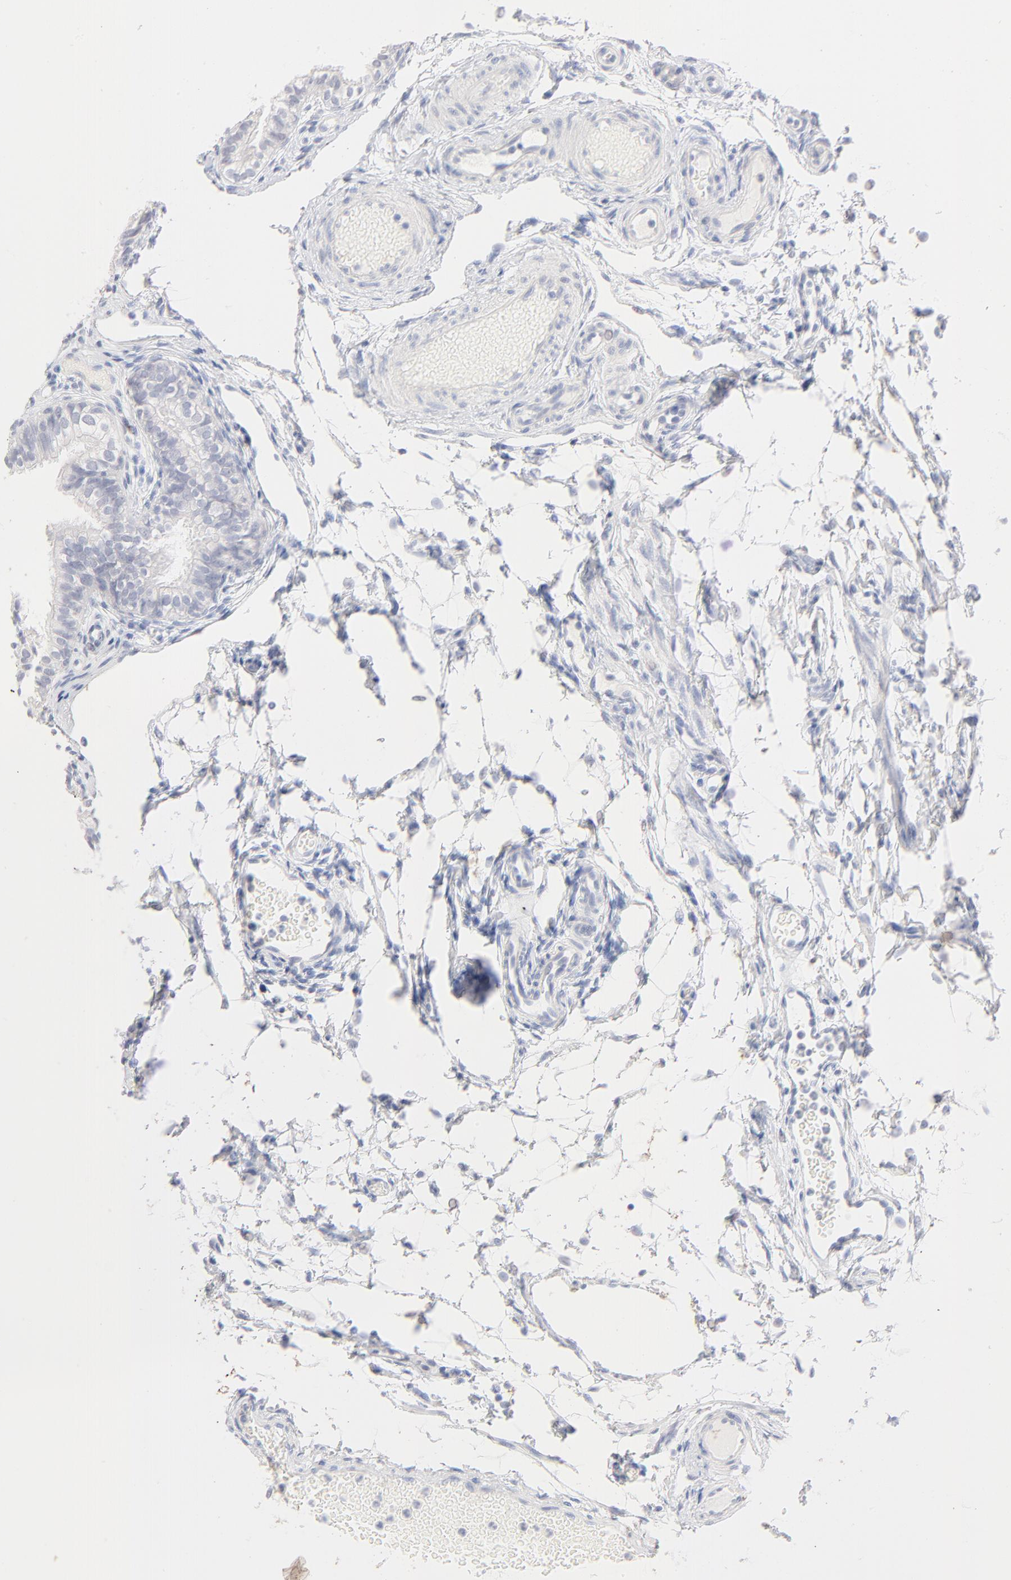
{"staining": {"intensity": "negative", "quantity": "none", "location": "none"}, "tissue": "fallopian tube", "cell_type": "Glandular cells", "image_type": "normal", "snomed": [{"axis": "morphology", "description": "Normal tissue, NOS"}, {"axis": "morphology", "description": "Dermoid, NOS"}, {"axis": "topography", "description": "Fallopian tube"}], "caption": "IHC micrograph of normal fallopian tube: fallopian tube stained with DAB (3,3'-diaminobenzidine) demonstrates no significant protein expression in glandular cells.", "gene": "ONECUT1", "patient": {"sex": "female", "age": 33}}